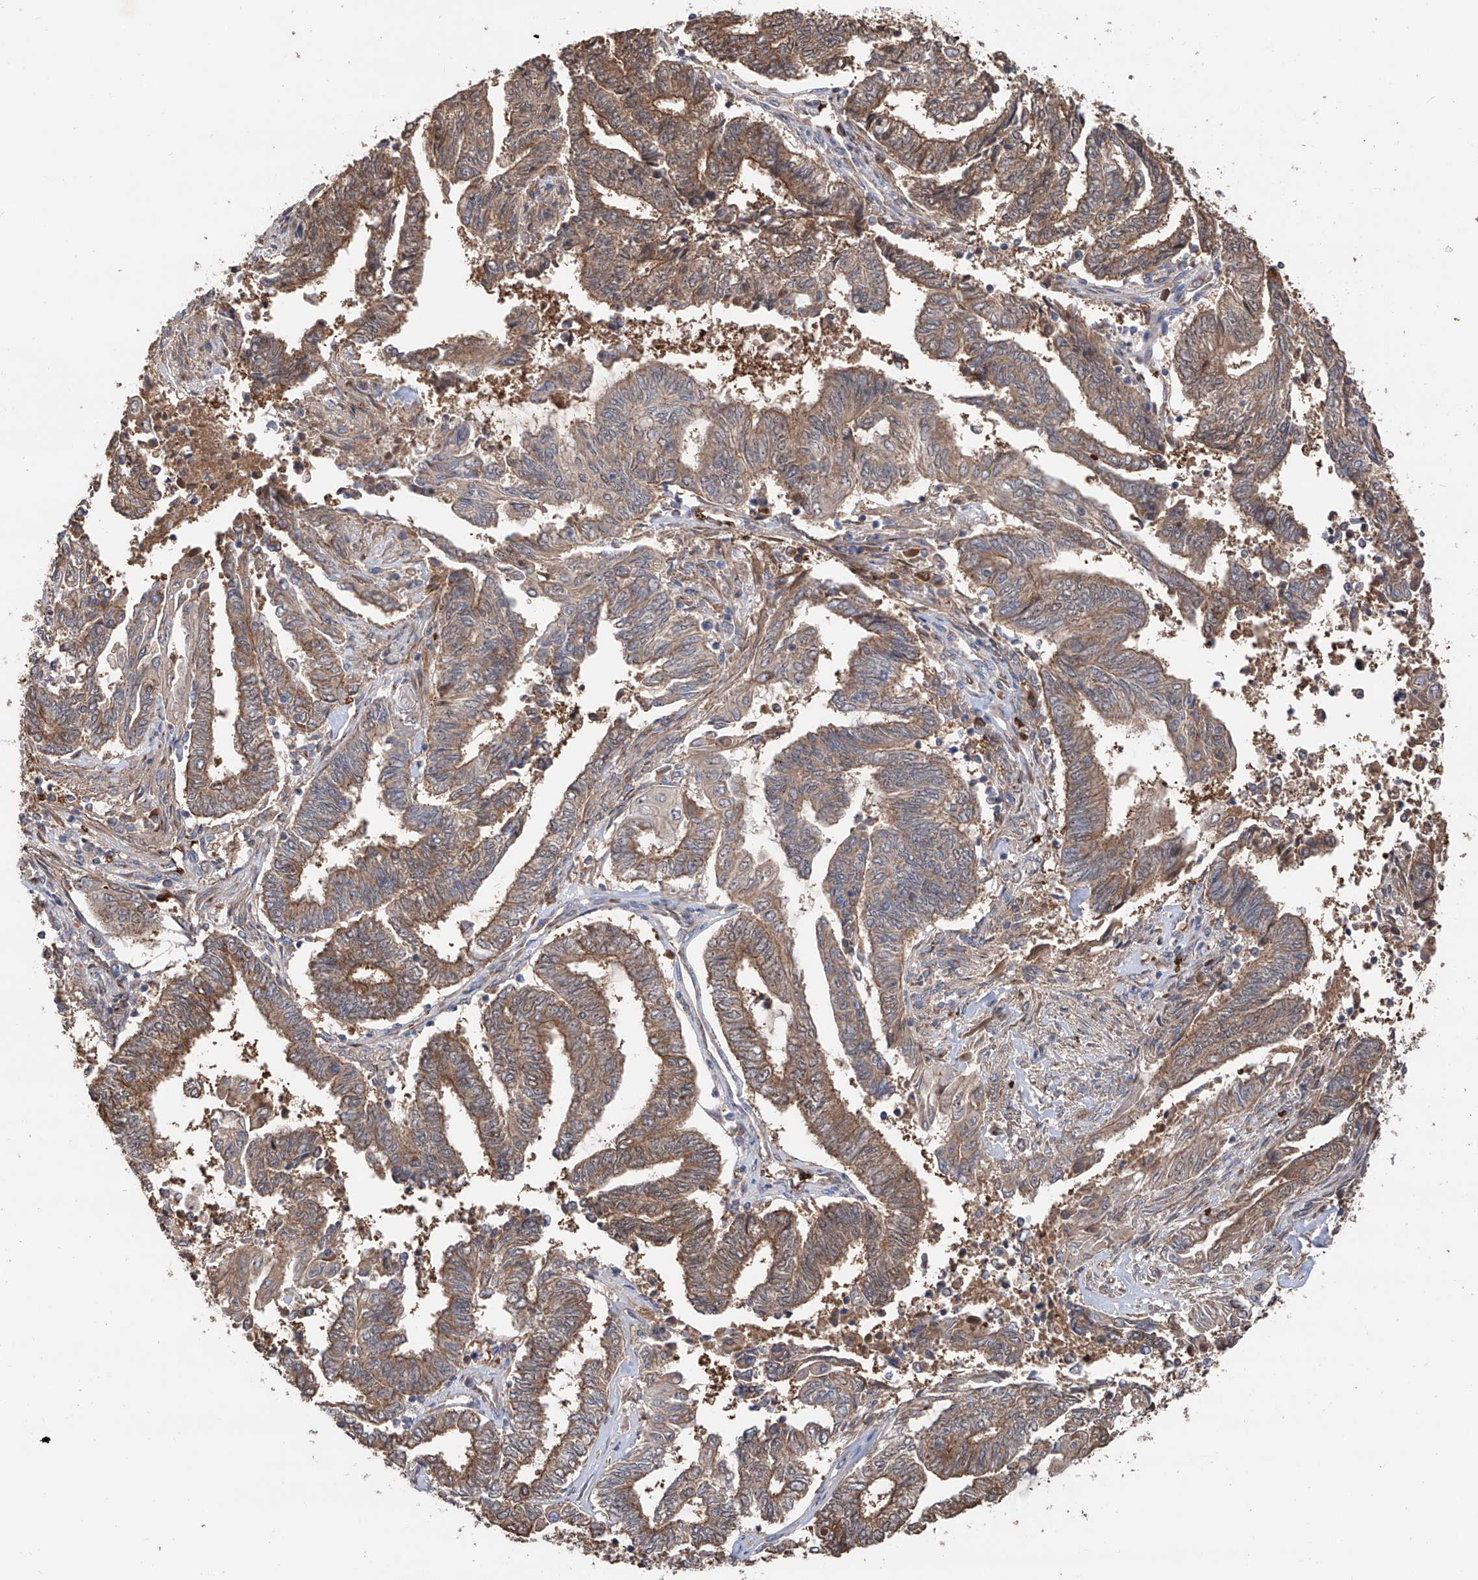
{"staining": {"intensity": "moderate", "quantity": ">75%", "location": "cytoplasmic/membranous"}, "tissue": "endometrial cancer", "cell_type": "Tumor cells", "image_type": "cancer", "snomed": [{"axis": "morphology", "description": "Adenocarcinoma, NOS"}, {"axis": "topography", "description": "Uterus"}, {"axis": "topography", "description": "Endometrium"}], "caption": "Immunohistochemical staining of human endometrial cancer (adenocarcinoma) demonstrates moderate cytoplasmic/membranous protein staining in about >75% of tumor cells.", "gene": "EDN1", "patient": {"sex": "female", "age": 70}}